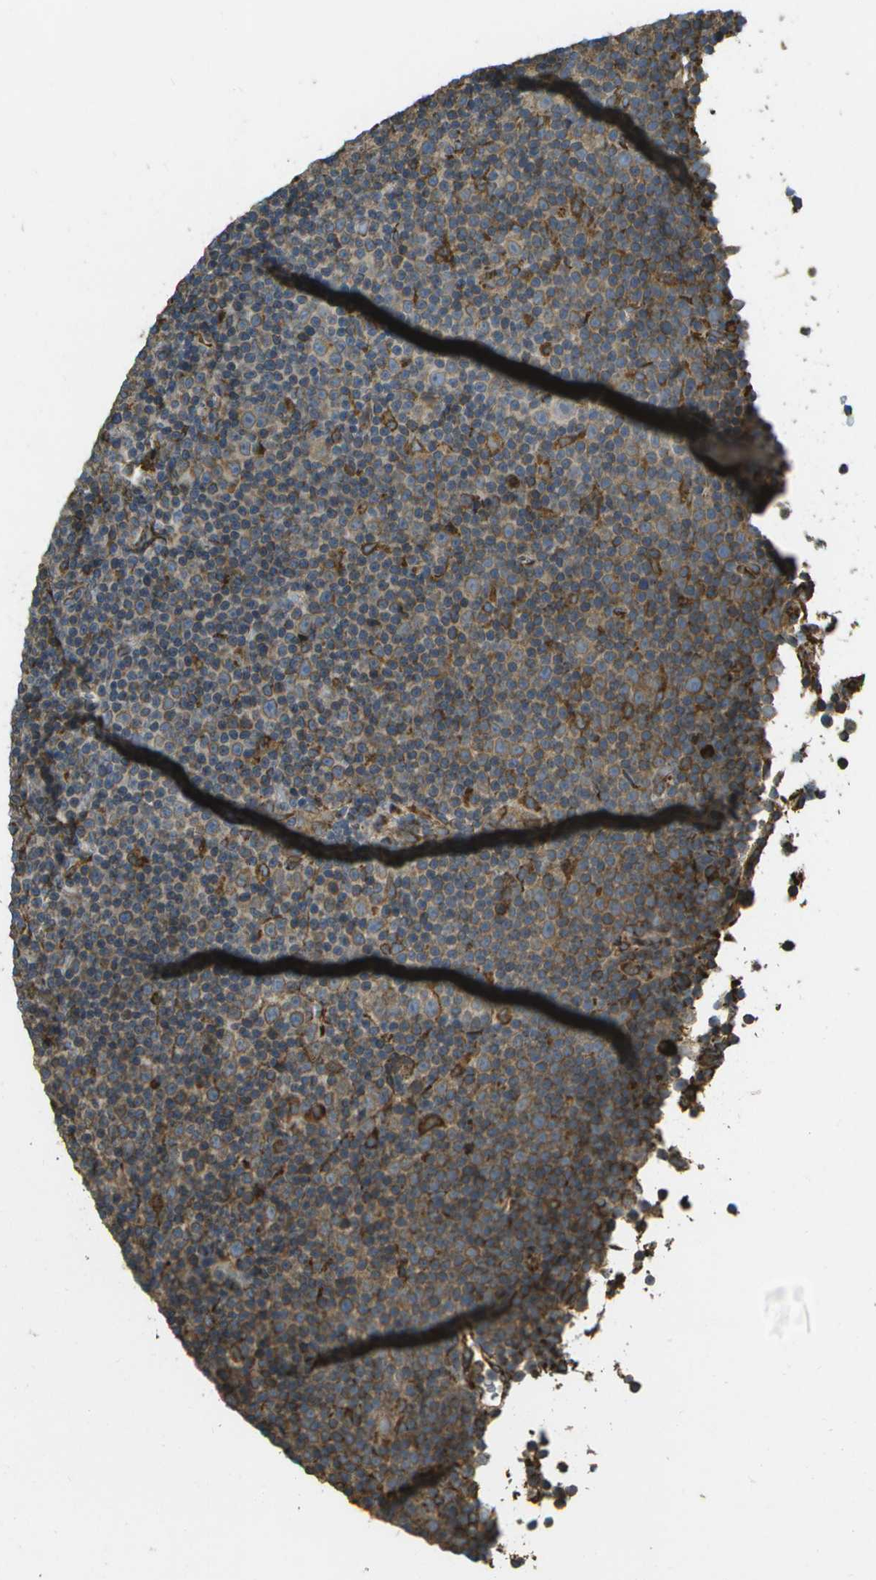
{"staining": {"intensity": "moderate", "quantity": "<25%", "location": "cytoplasmic/membranous"}, "tissue": "lymphoma", "cell_type": "Tumor cells", "image_type": "cancer", "snomed": [{"axis": "morphology", "description": "Malignant lymphoma, non-Hodgkin's type, Low grade"}, {"axis": "topography", "description": "Lymph node"}], "caption": "Moderate cytoplasmic/membranous expression is appreciated in approximately <25% of tumor cells in low-grade malignant lymphoma, non-Hodgkin's type.", "gene": "PDIA4", "patient": {"sex": "female", "age": 67}}